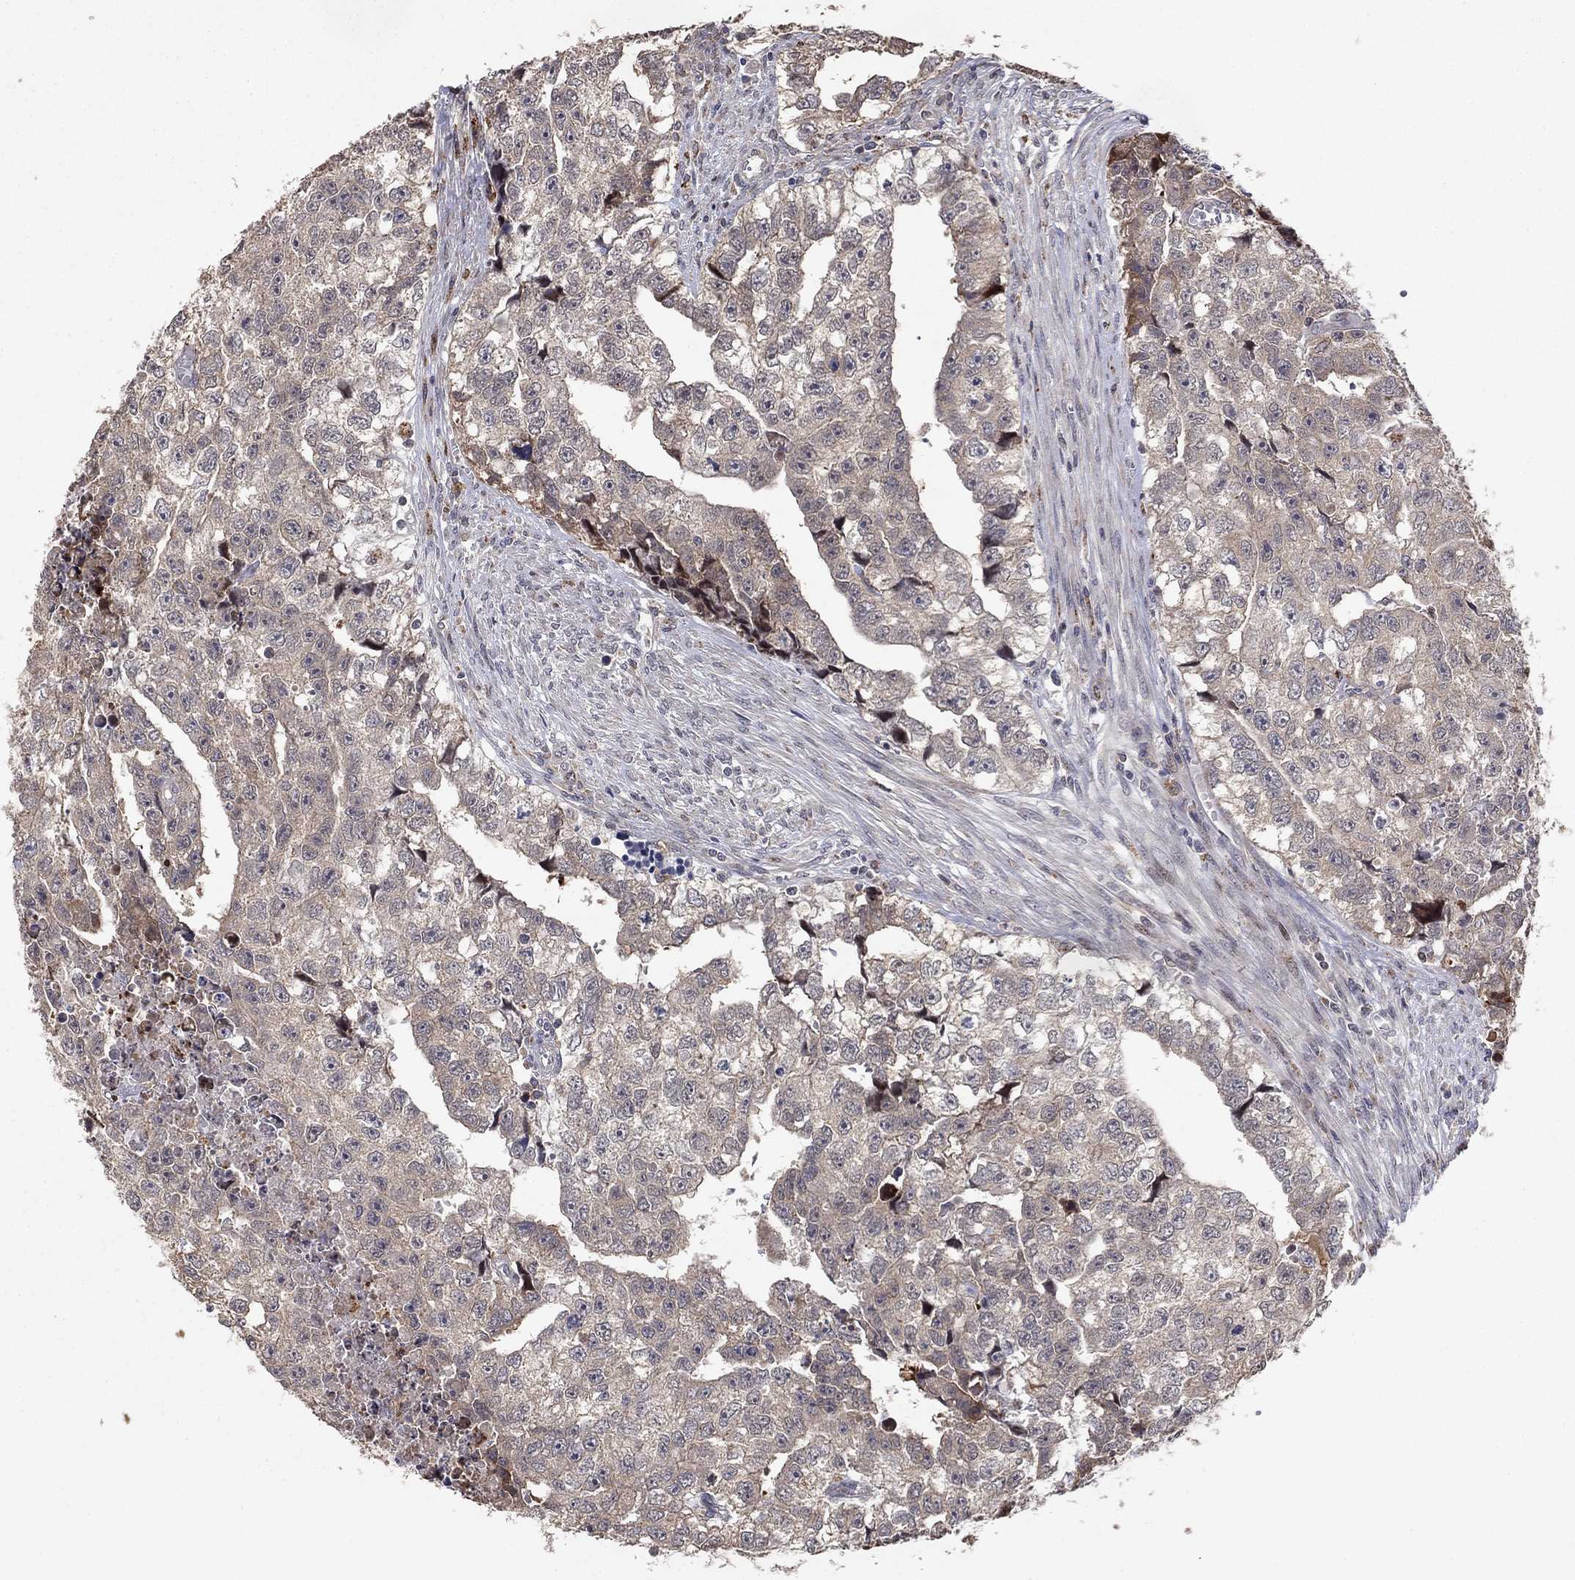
{"staining": {"intensity": "weak", "quantity": "25%-75%", "location": "cytoplasmic/membranous"}, "tissue": "testis cancer", "cell_type": "Tumor cells", "image_type": "cancer", "snomed": [{"axis": "morphology", "description": "Carcinoma, Embryonal, NOS"}, {"axis": "morphology", "description": "Teratoma, malignant, NOS"}, {"axis": "topography", "description": "Testis"}], "caption": "This is a photomicrograph of IHC staining of malignant teratoma (testis), which shows weak staining in the cytoplasmic/membranous of tumor cells.", "gene": "LPCAT4", "patient": {"sex": "male", "age": 44}}